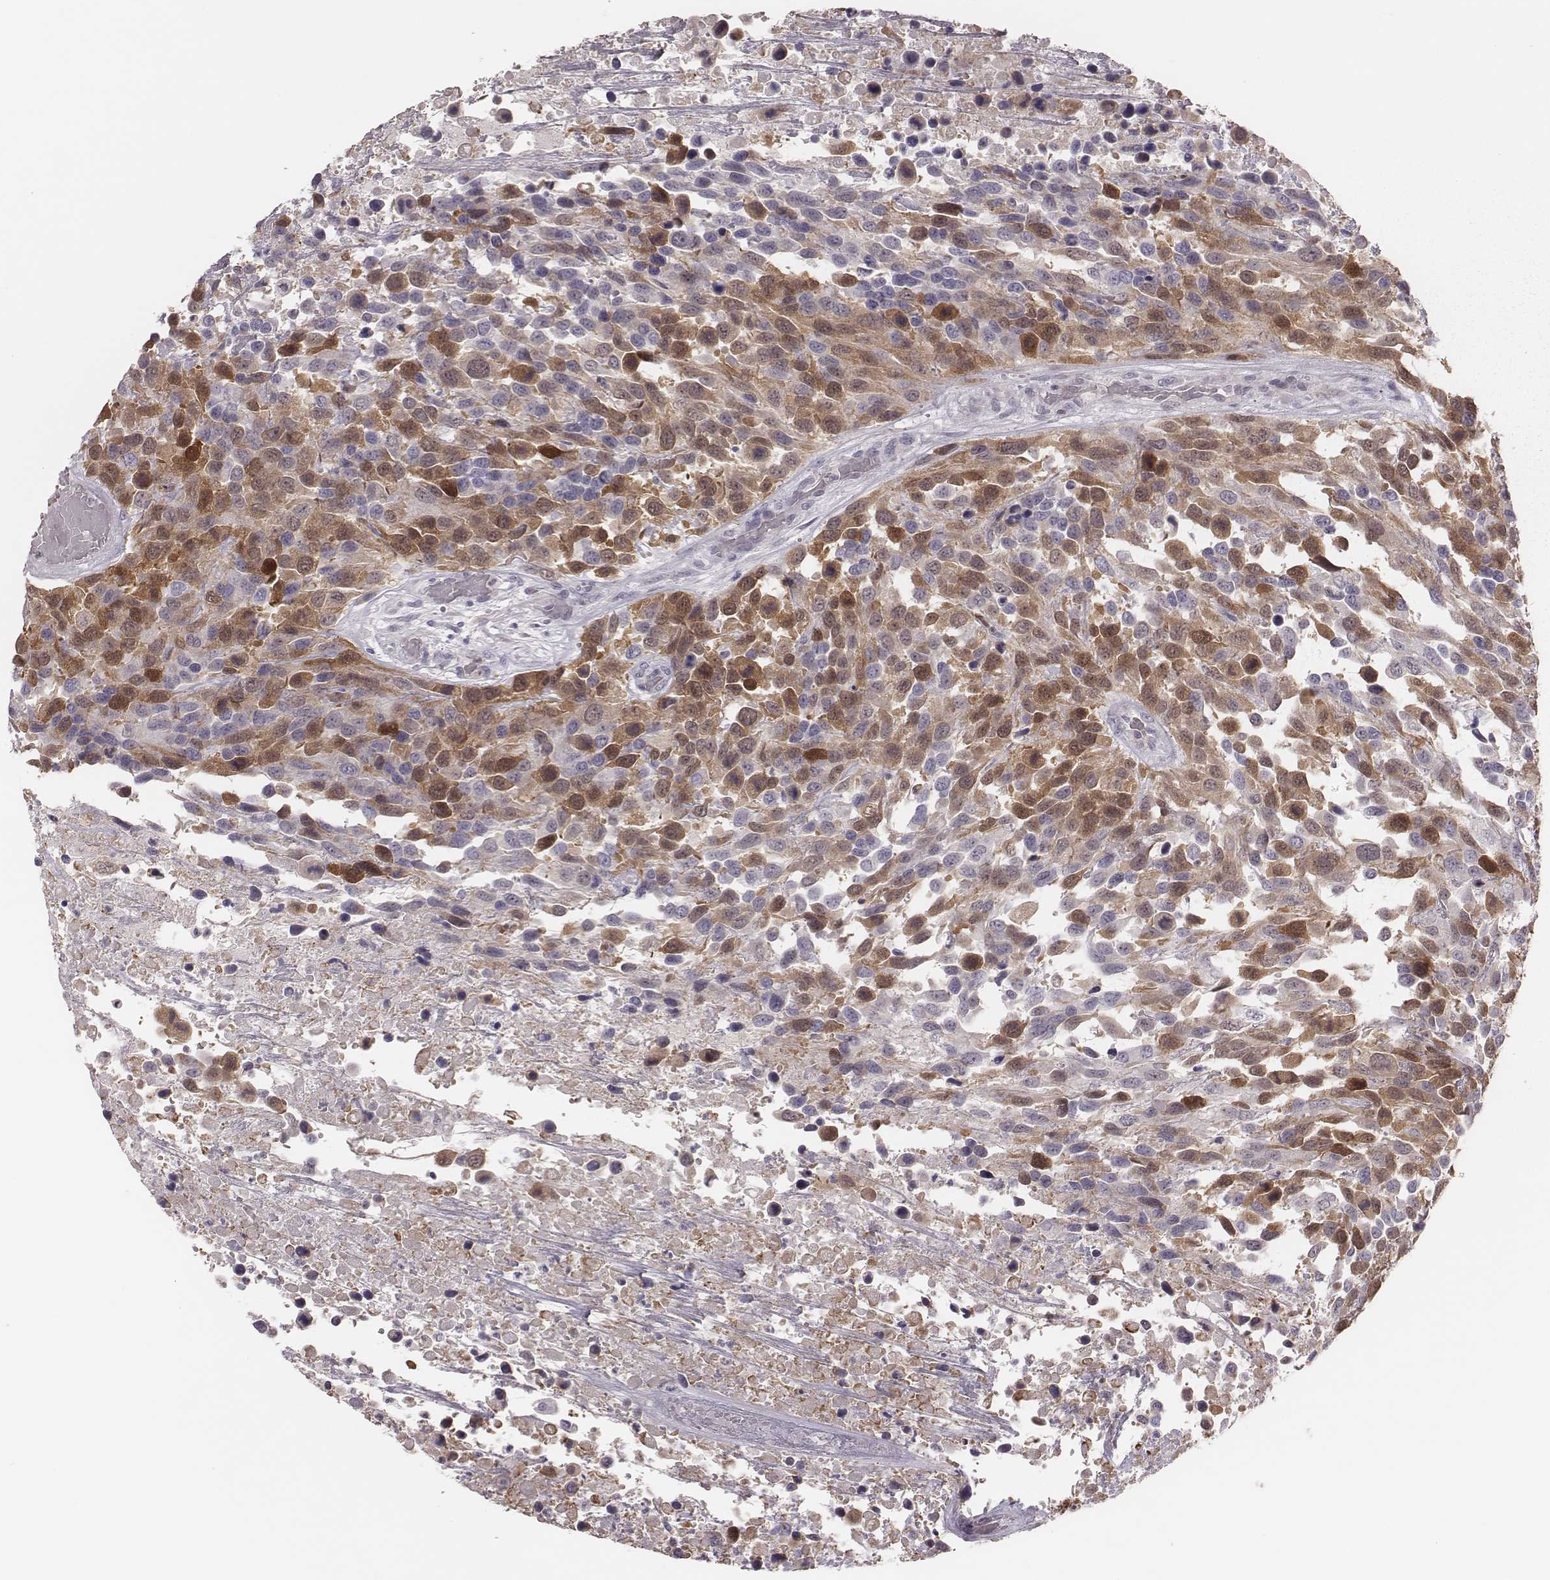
{"staining": {"intensity": "moderate", "quantity": "<25%", "location": "cytoplasmic/membranous"}, "tissue": "urothelial cancer", "cell_type": "Tumor cells", "image_type": "cancer", "snomed": [{"axis": "morphology", "description": "Urothelial carcinoma, High grade"}, {"axis": "topography", "description": "Urinary bladder"}], "caption": "Moderate cytoplasmic/membranous protein staining is seen in about <25% of tumor cells in urothelial carcinoma (high-grade).", "gene": "PBK", "patient": {"sex": "female", "age": 70}}